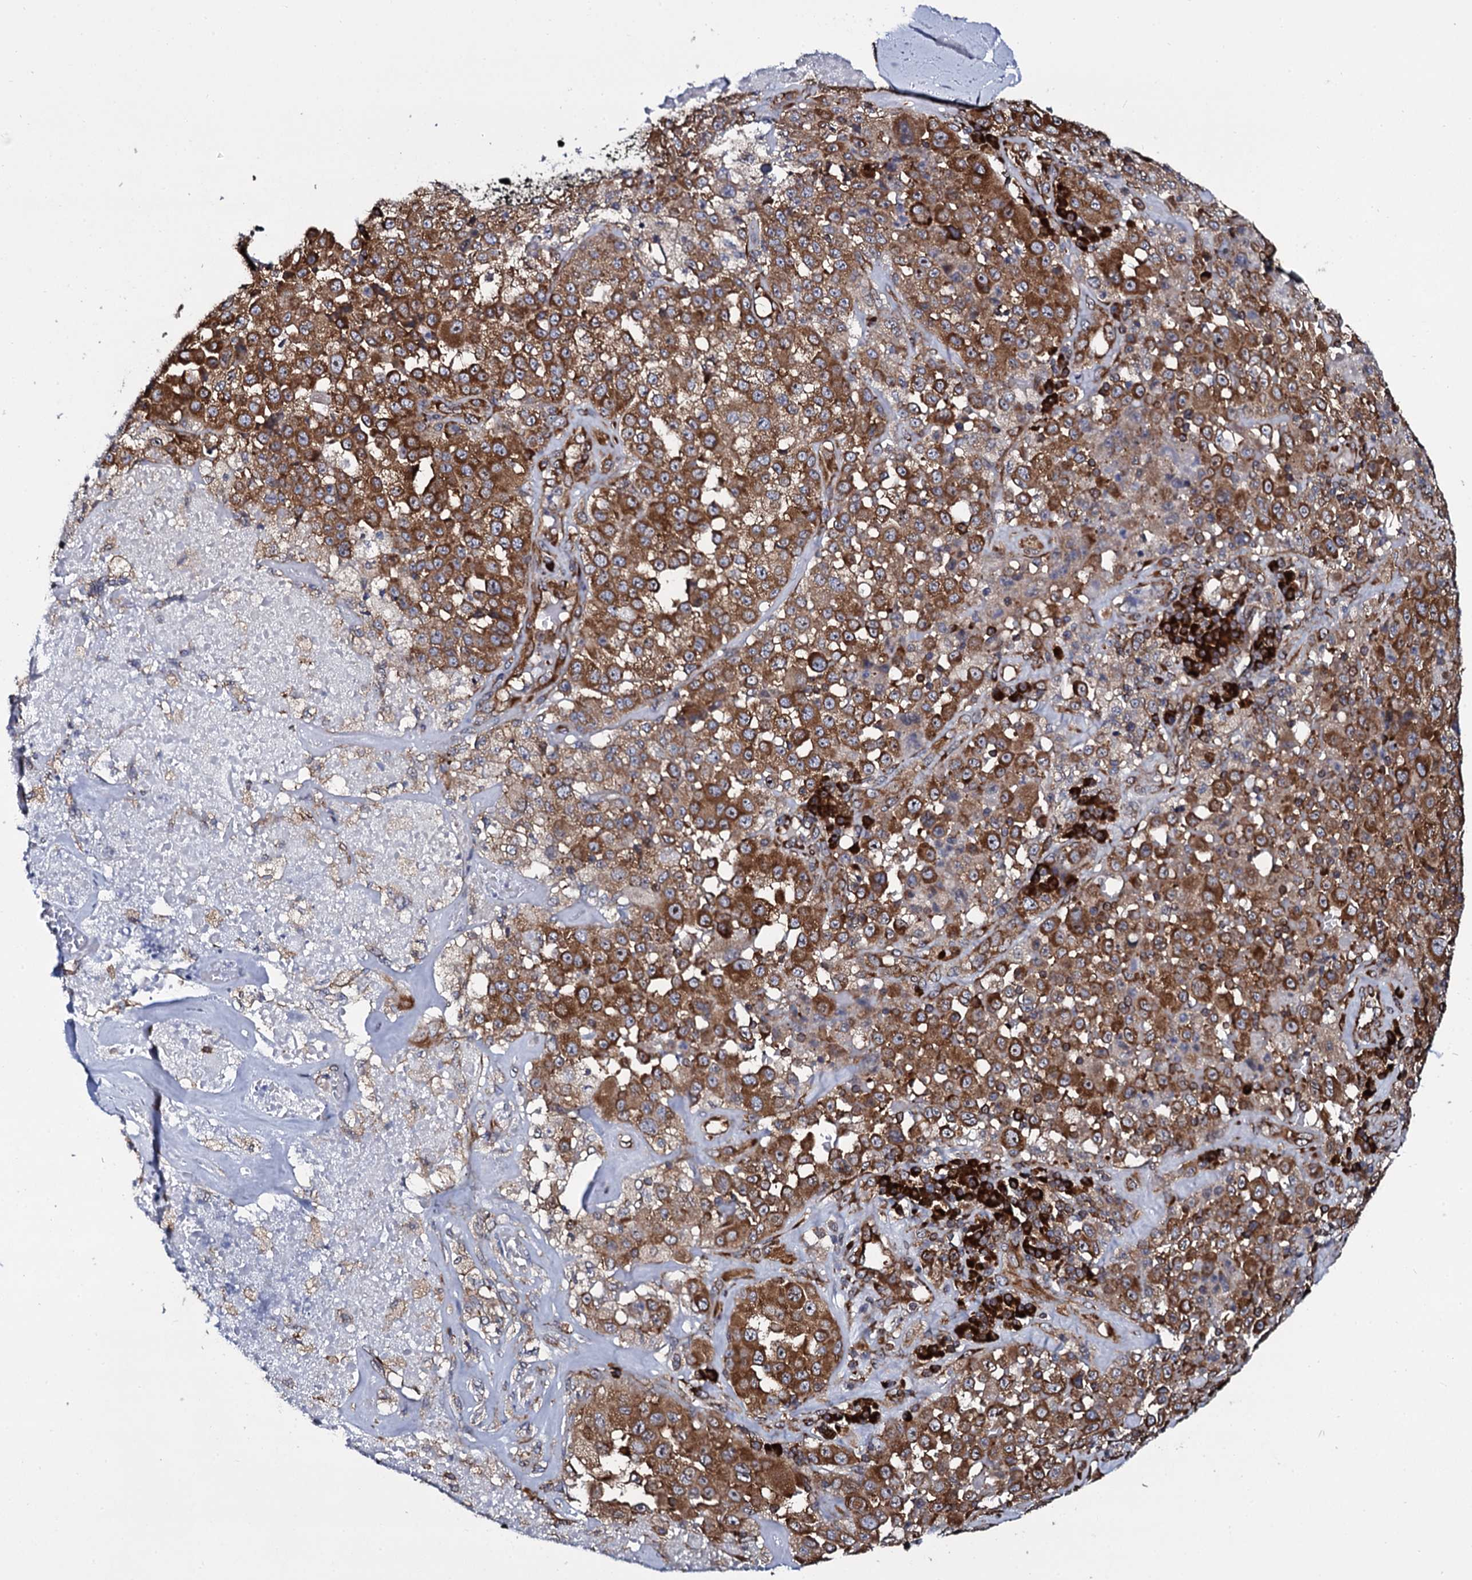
{"staining": {"intensity": "strong", "quantity": ">75%", "location": "cytoplasmic/membranous"}, "tissue": "melanoma", "cell_type": "Tumor cells", "image_type": "cancer", "snomed": [{"axis": "morphology", "description": "Malignant melanoma, Metastatic site"}, {"axis": "topography", "description": "Lymph node"}], "caption": "A brown stain shows strong cytoplasmic/membranous staining of a protein in malignant melanoma (metastatic site) tumor cells.", "gene": "SPTY2D1", "patient": {"sex": "male", "age": 62}}